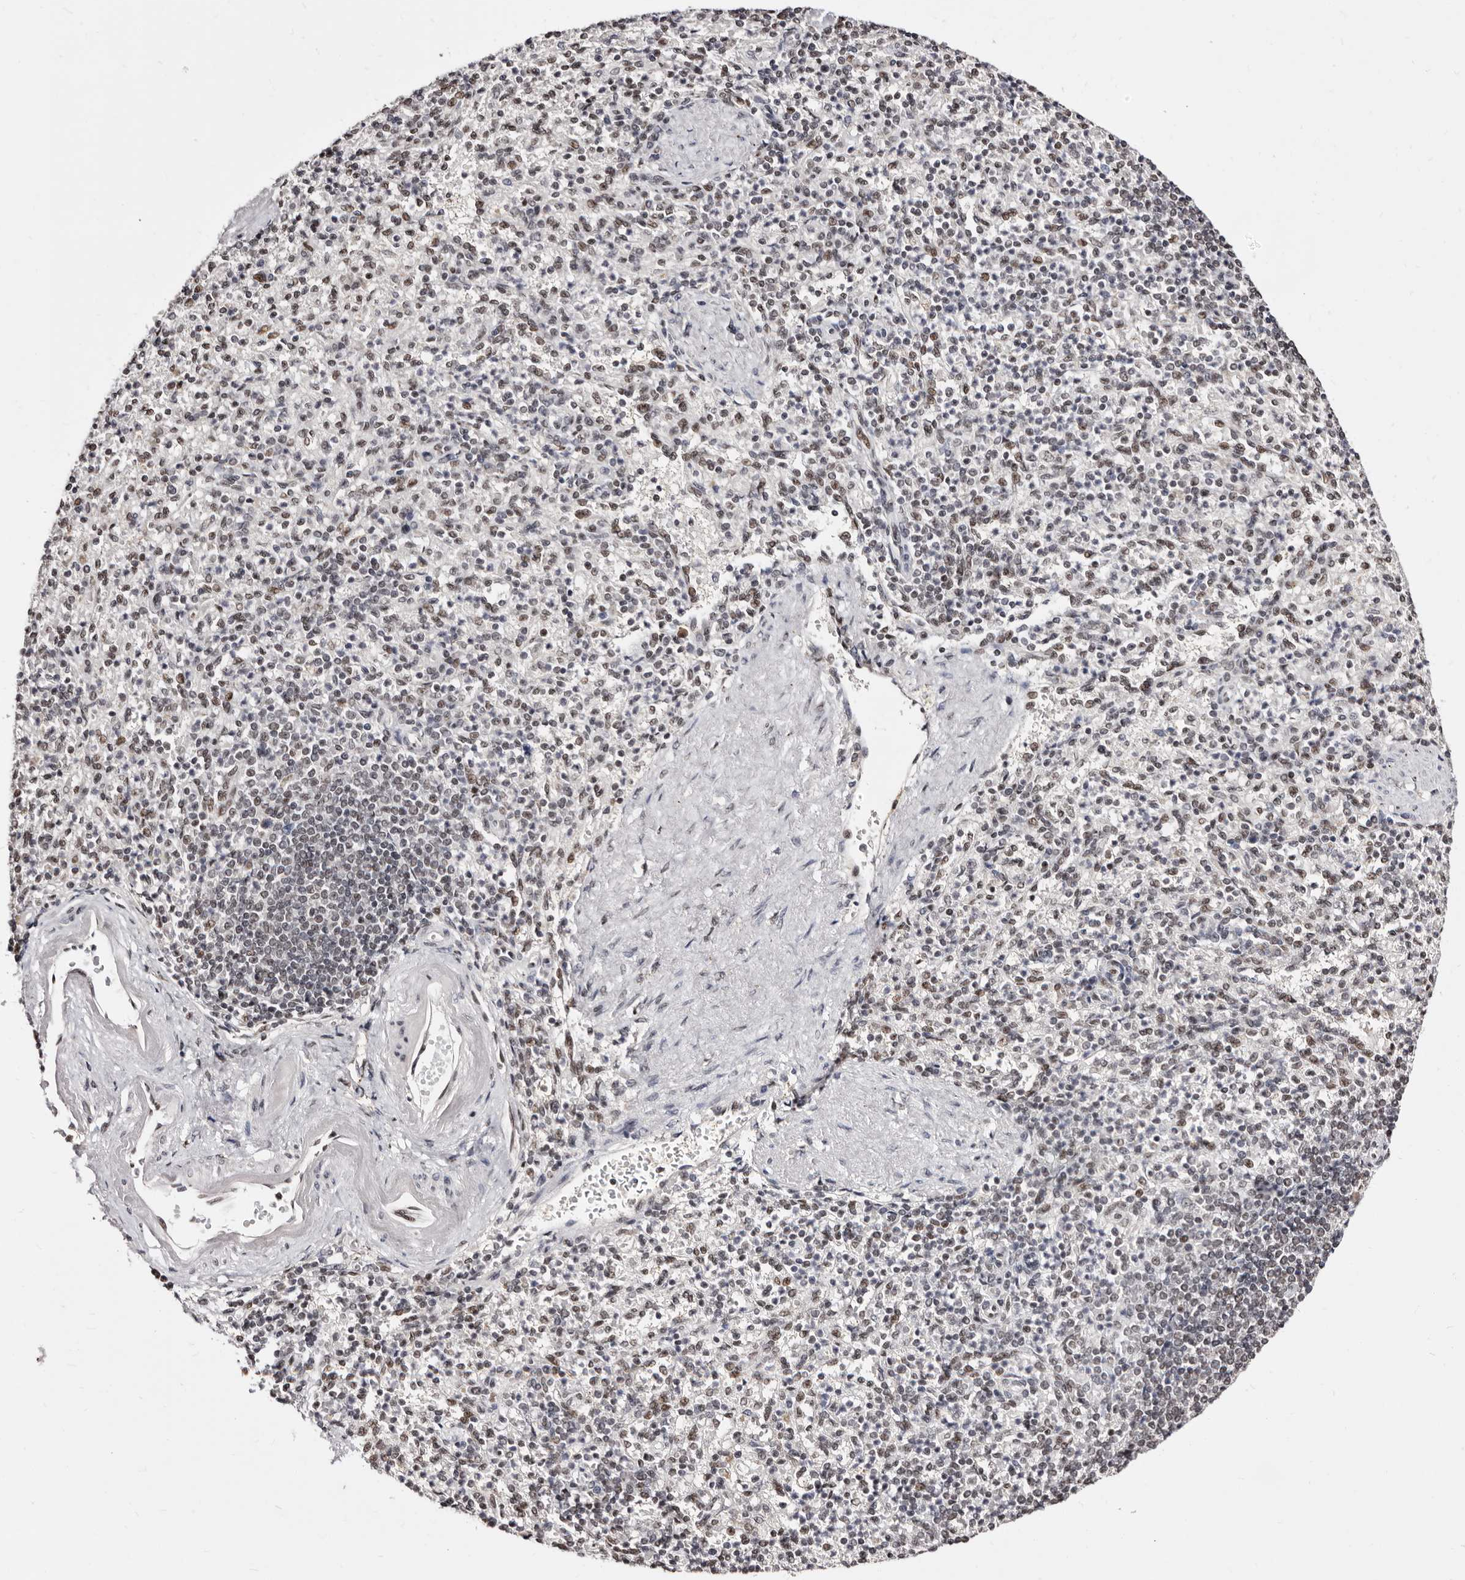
{"staining": {"intensity": "weak", "quantity": "25%-75%", "location": "nuclear"}, "tissue": "spleen", "cell_type": "Cells in red pulp", "image_type": "normal", "snomed": [{"axis": "morphology", "description": "Normal tissue, NOS"}, {"axis": "topography", "description": "Spleen"}], "caption": "Immunohistochemistry image of benign human spleen stained for a protein (brown), which exhibits low levels of weak nuclear expression in about 25%-75% of cells in red pulp.", "gene": "ANAPC11", "patient": {"sex": "female", "age": 74}}